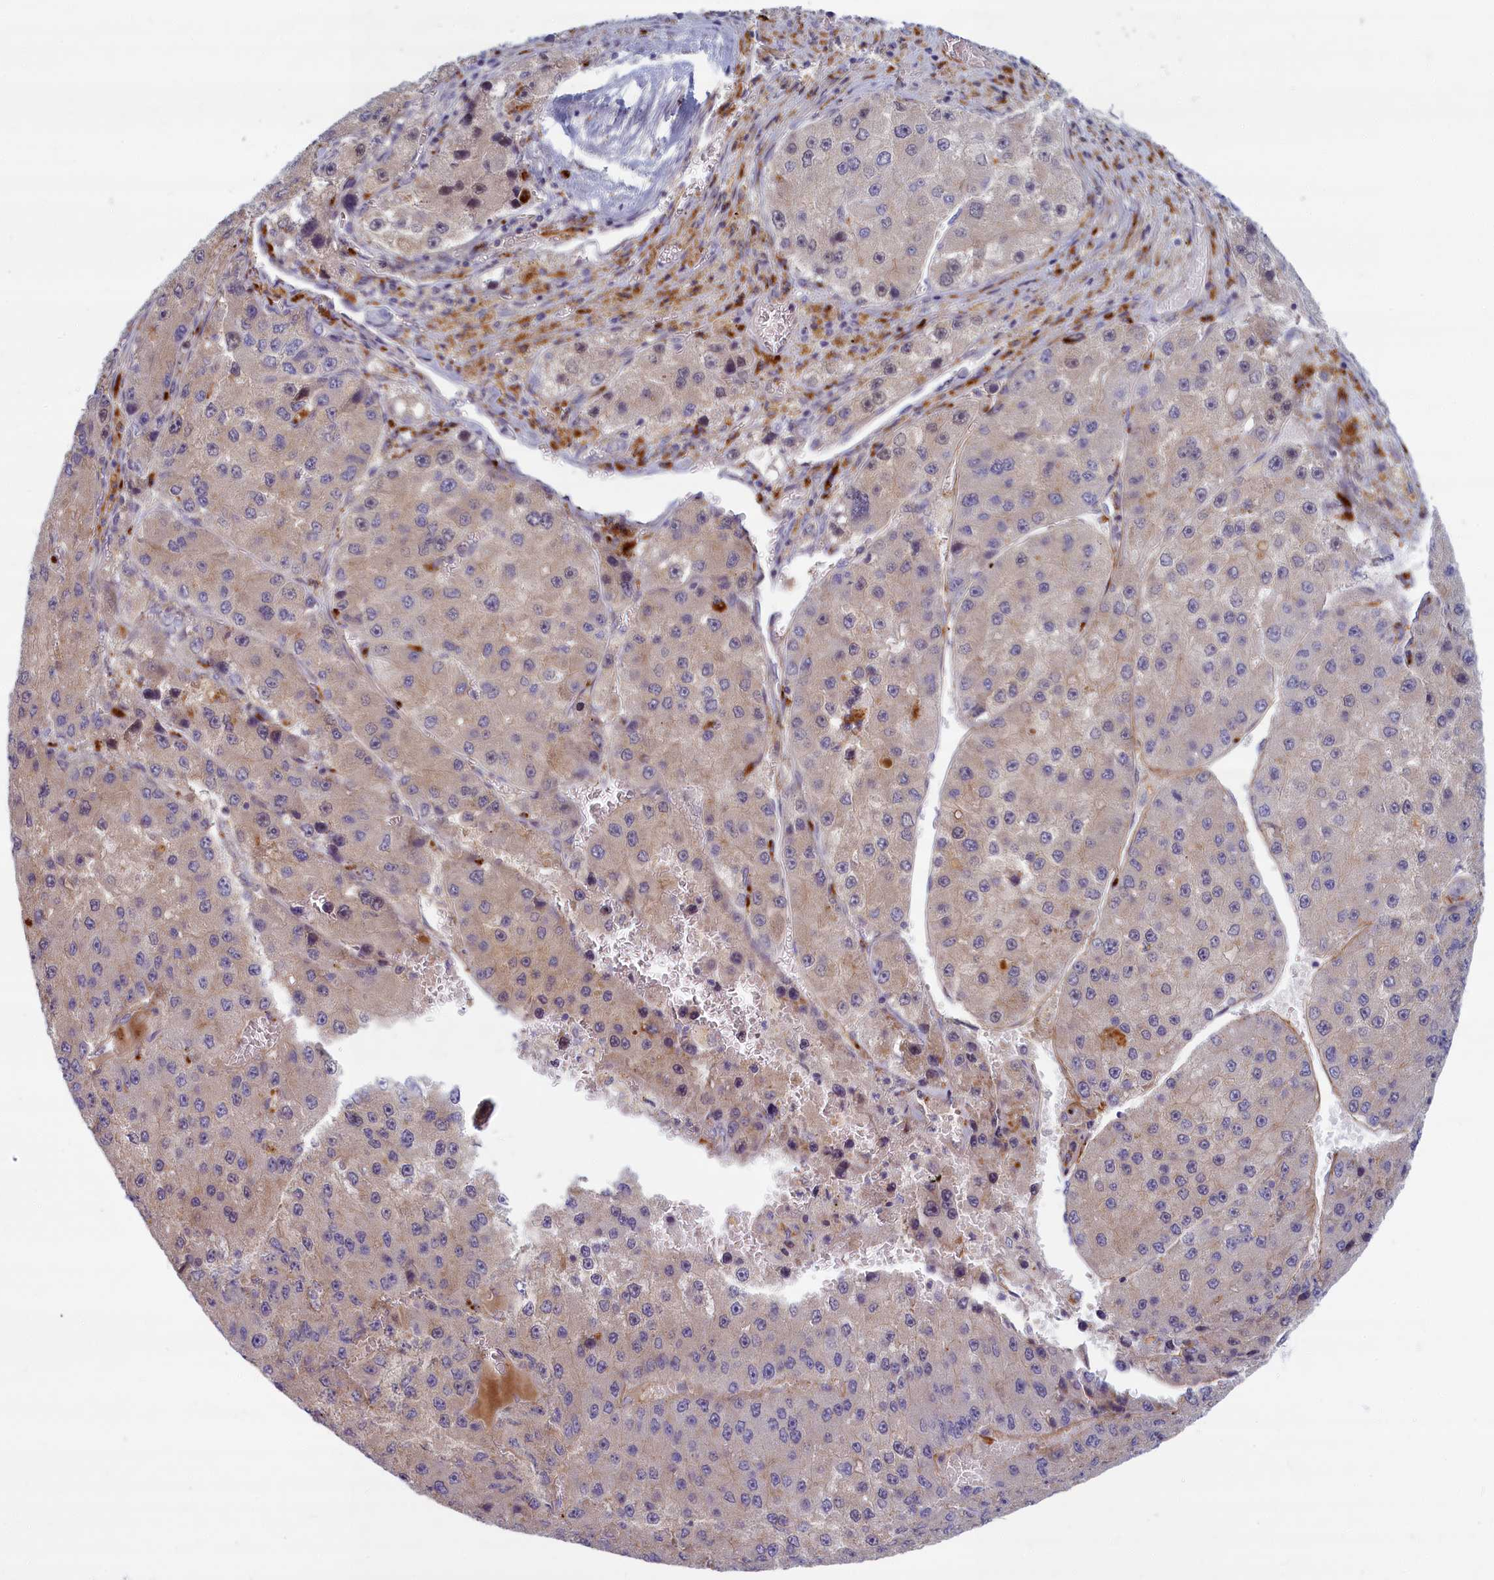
{"staining": {"intensity": "weak", "quantity": "<25%", "location": "cytoplasmic/membranous"}, "tissue": "liver cancer", "cell_type": "Tumor cells", "image_type": "cancer", "snomed": [{"axis": "morphology", "description": "Carcinoma, Hepatocellular, NOS"}, {"axis": "topography", "description": "Liver"}], "caption": "Micrograph shows no significant protein positivity in tumor cells of hepatocellular carcinoma (liver).", "gene": "FCSK", "patient": {"sex": "female", "age": 73}}